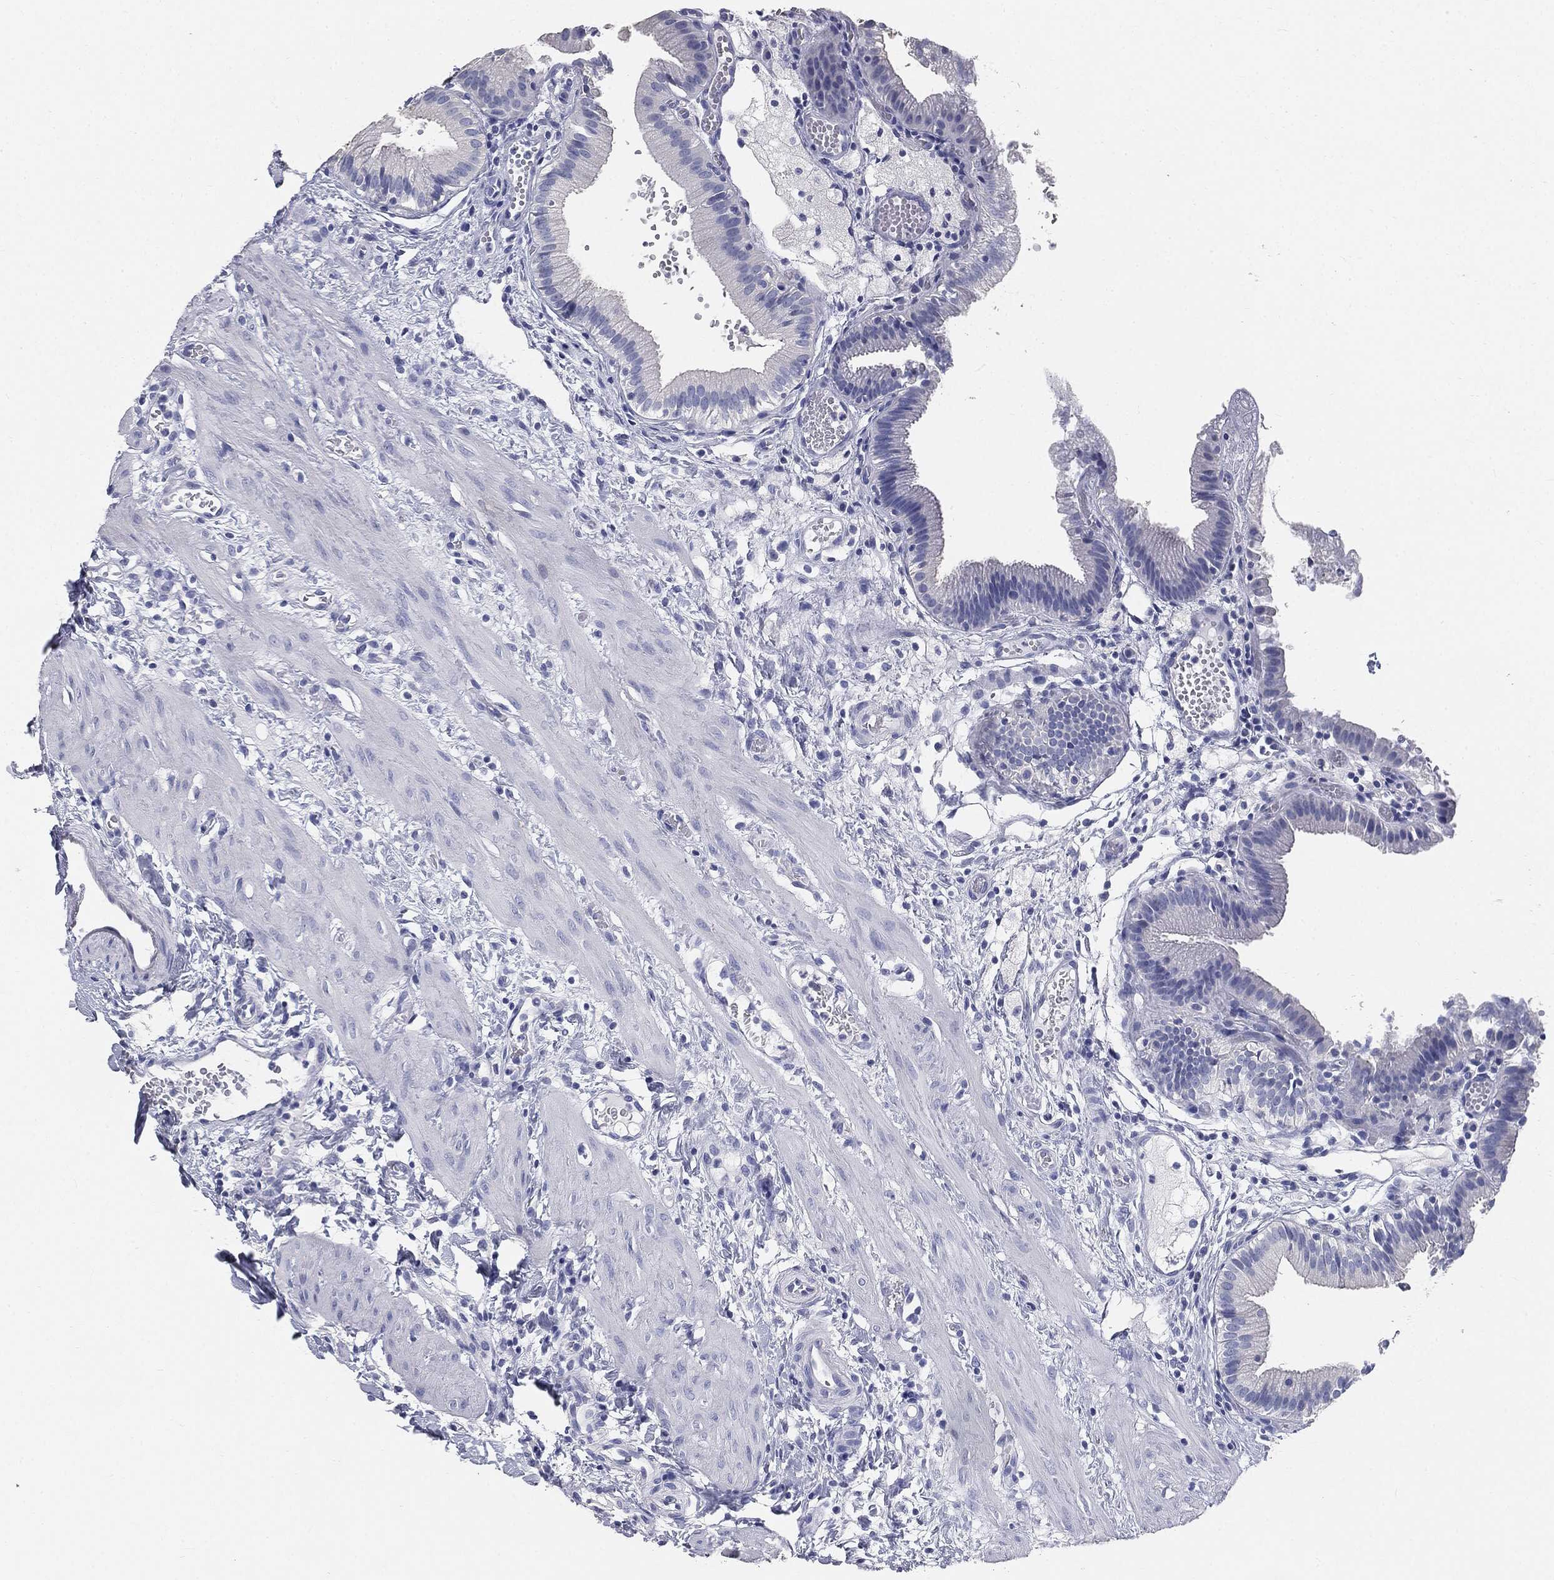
{"staining": {"intensity": "negative", "quantity": "none", "location": "none"}, "tissue": "gallbladder", "cell_type": "Glandular cells", "image_type": "normal", "snomed": [{"axis": "morphology", "description": "Normal tissue, NOS"}, {"axis": "topography", "description": "Gallbladder"}], "caption": "Protein analysis of unremarkable gallbladder exhibits no significant positivity in glandular cells.", "gene": "CUZD1", "patient": {"sex": "female", "age": 24}}